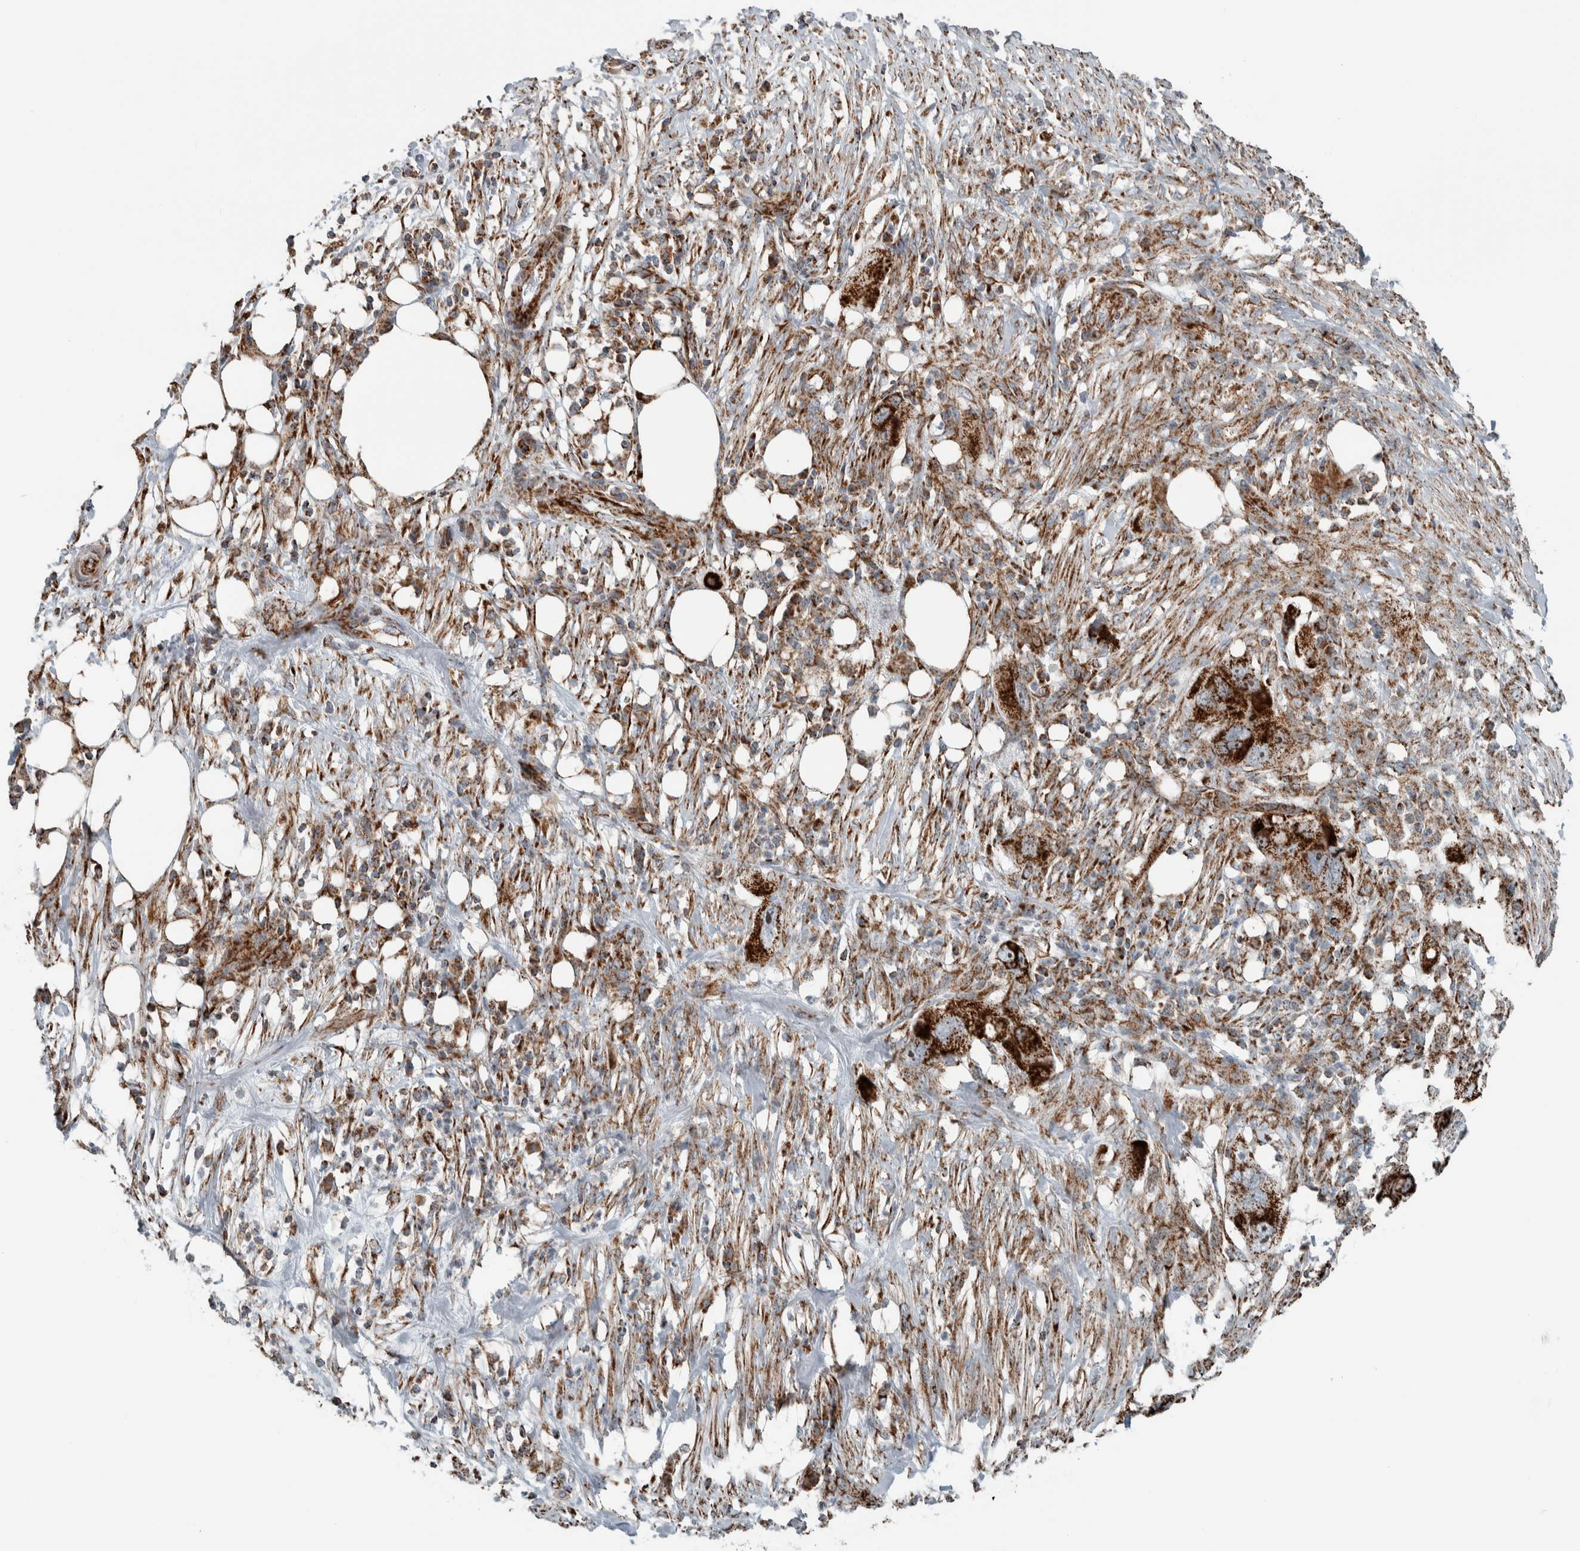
{"staining": {"intensity": "strong", "quantity": ">75%", "location": "cytoplasmic/membranous"}, "tissue": "pancreatic cancer", "cell_type": "Tumor cells", "image_type": "cancer", "snomed": [{"axis": "morphology", "description": "Adenocarcinoma, NOS"}, {"axis": "topography", "description": "Pancreas"}], "caption": "Protein expression analysis of human pancreatic cancer (adenocarcinoma) reveals strong cytoplasmic/membranous expression in about >75% of tumor cells.", "gene": "CNTROB", "patient": {"sex": "female", "age": 78}}